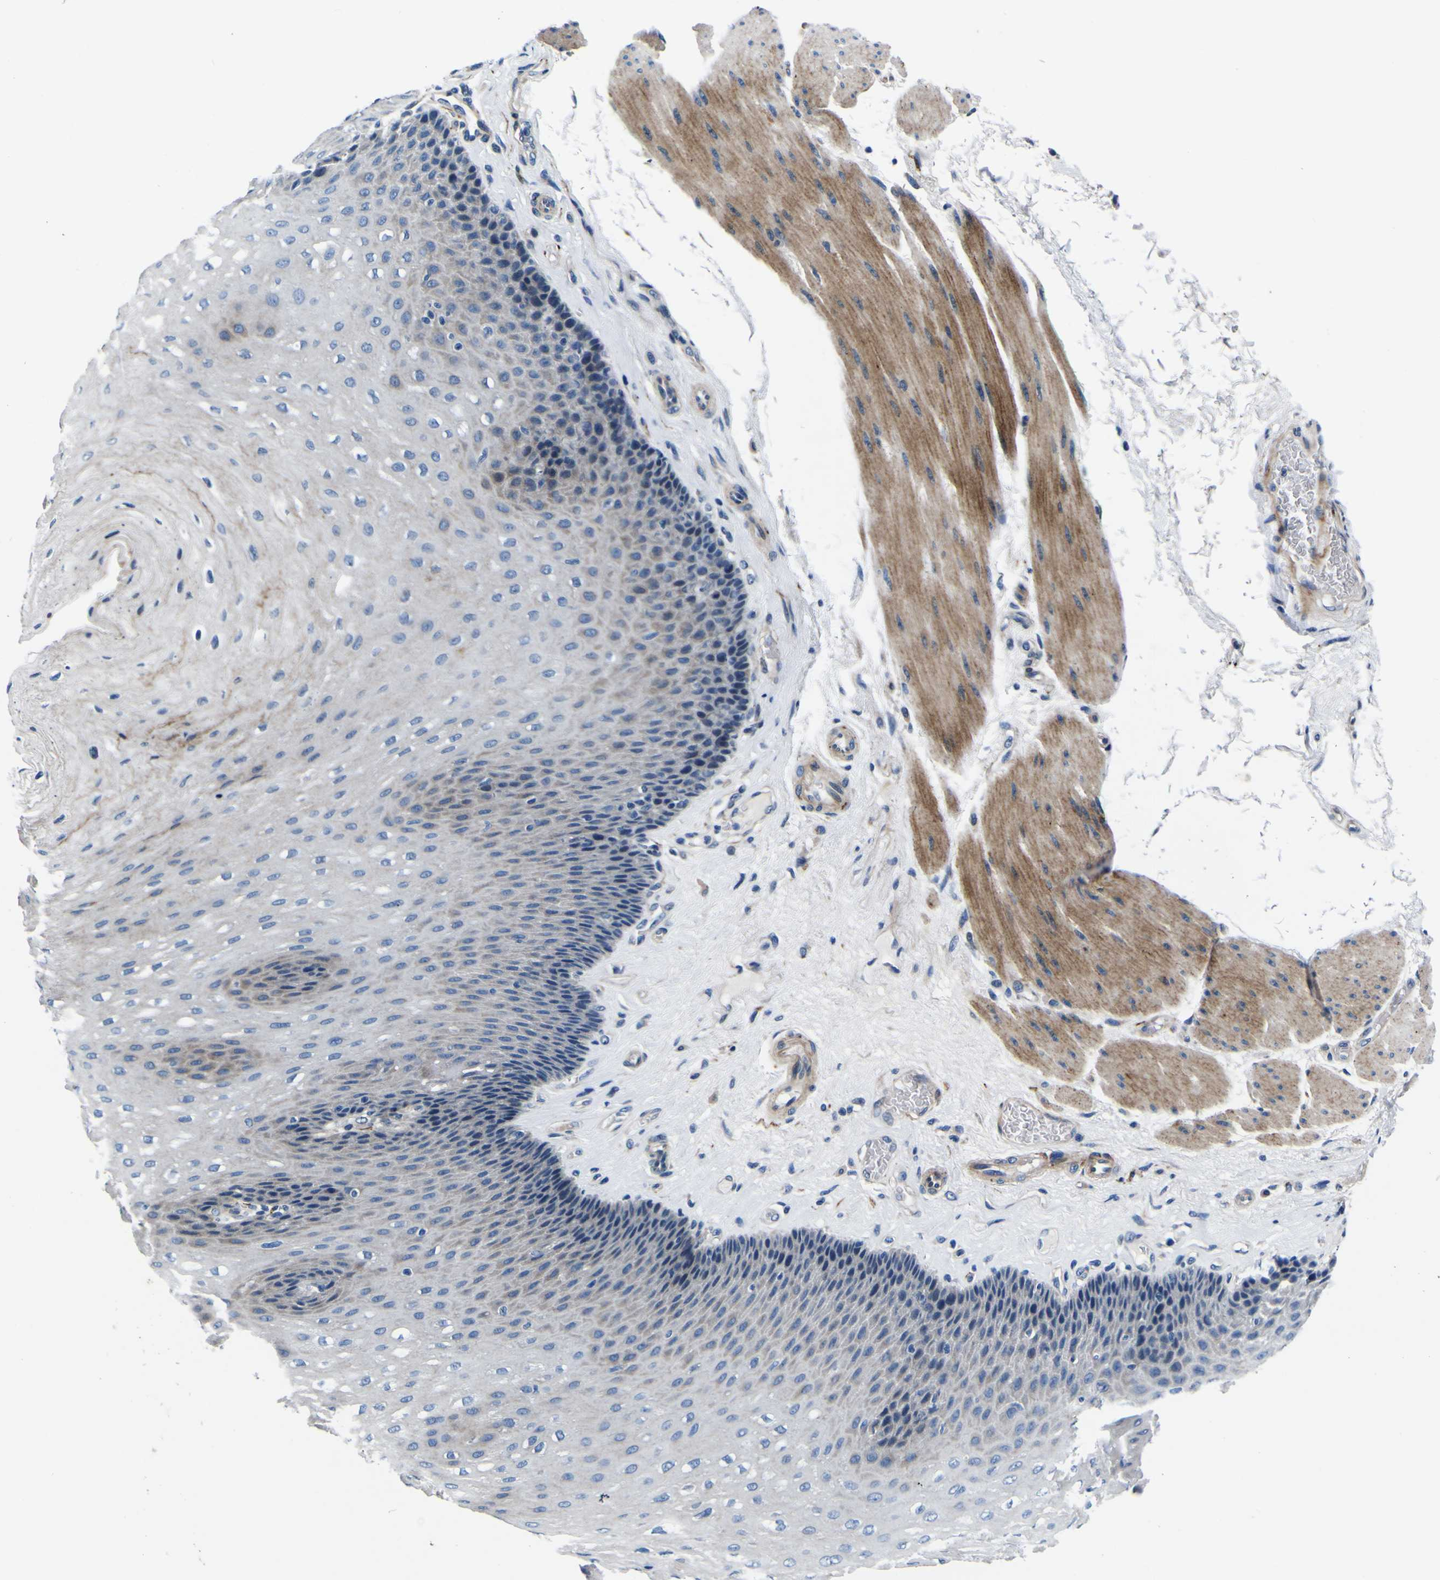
{"staining": {"intensity": "weak", "quantity": "25%-75%", "location": "cytoplasmic/membranous"}, "tissue": "esophagus", "cell_type": "Squamous epithelial cells", "image_type": "normal", "snomed": [{"axis": "morphology", "description": "Normal tissue, NOS"}, {"axis": "topography", "description": "Esophagus"}], "caption": "Approximately 25%-75% of squamous epithelial cells in normal esophagus demonstrate weak cytoplasmic/membranous protein staining as visualized by brown immunohistochemical staining.", "gene": "AGAP3", "patient": {"sex": "female", "age": 72}}